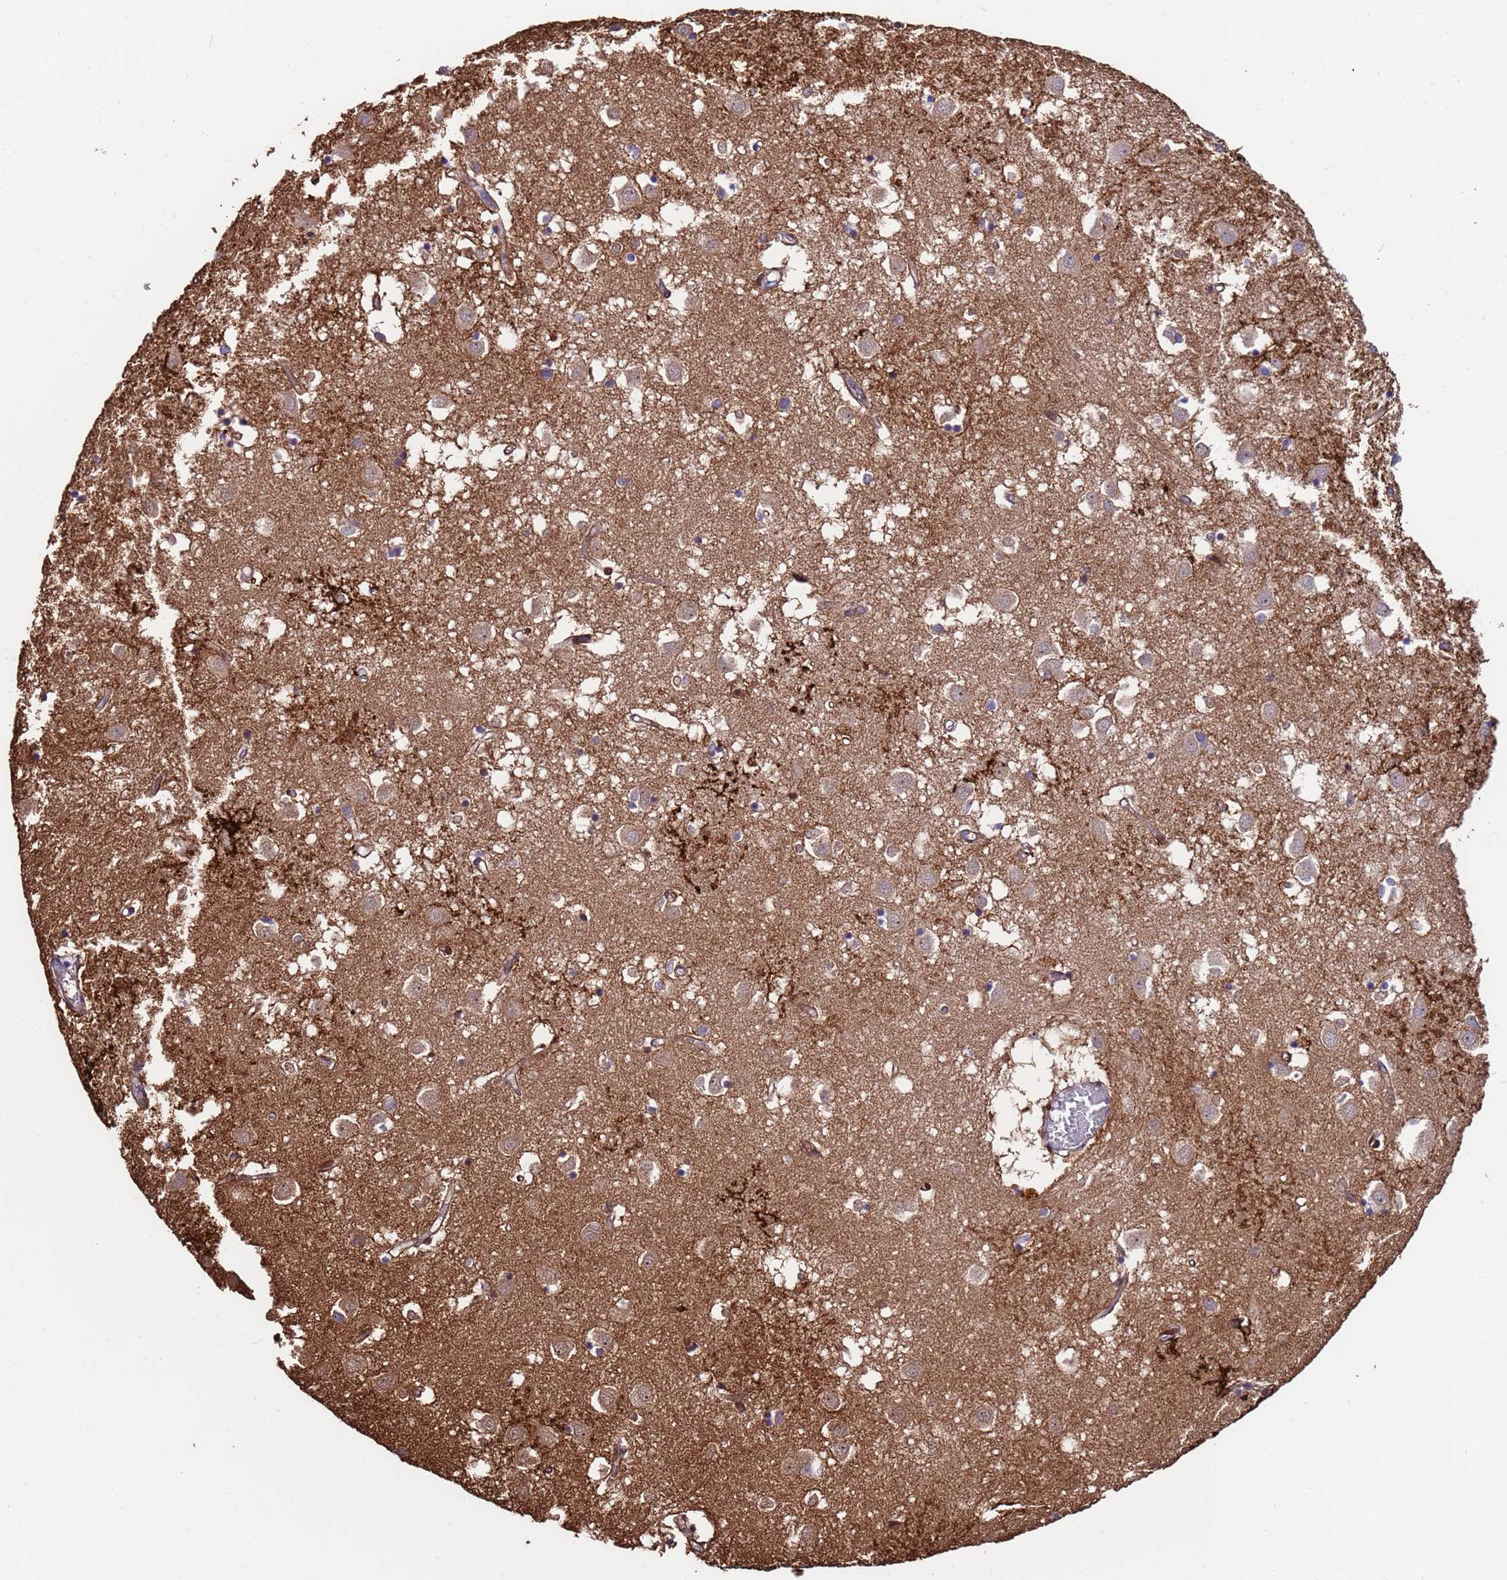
{"staining": {"intensity": "moderate", "quantity": "25%-75%", "location": "cytoplasmic/membranous,nuclear"}, "tissue": "caudate", "cell_type": "Glial cells", "image_type": "normal", "snomed": [{"axis": "morphology", "description": "Normal tissue, NOS"}, {"axis": "topography", "description": "Lateral ventricle wall"}], "caption": "Immunohistochemical staining of benign human caudate demonstrates 25%-75% levels of moderate cytoplasmic/membranous,nuclear protein expression in about 25%-75% of glial cells. Ihc stains the protein in brown and the nuclei are stained blue.", "gene": "ZNF248", "patient": {"sex": "male", "age": 70}}